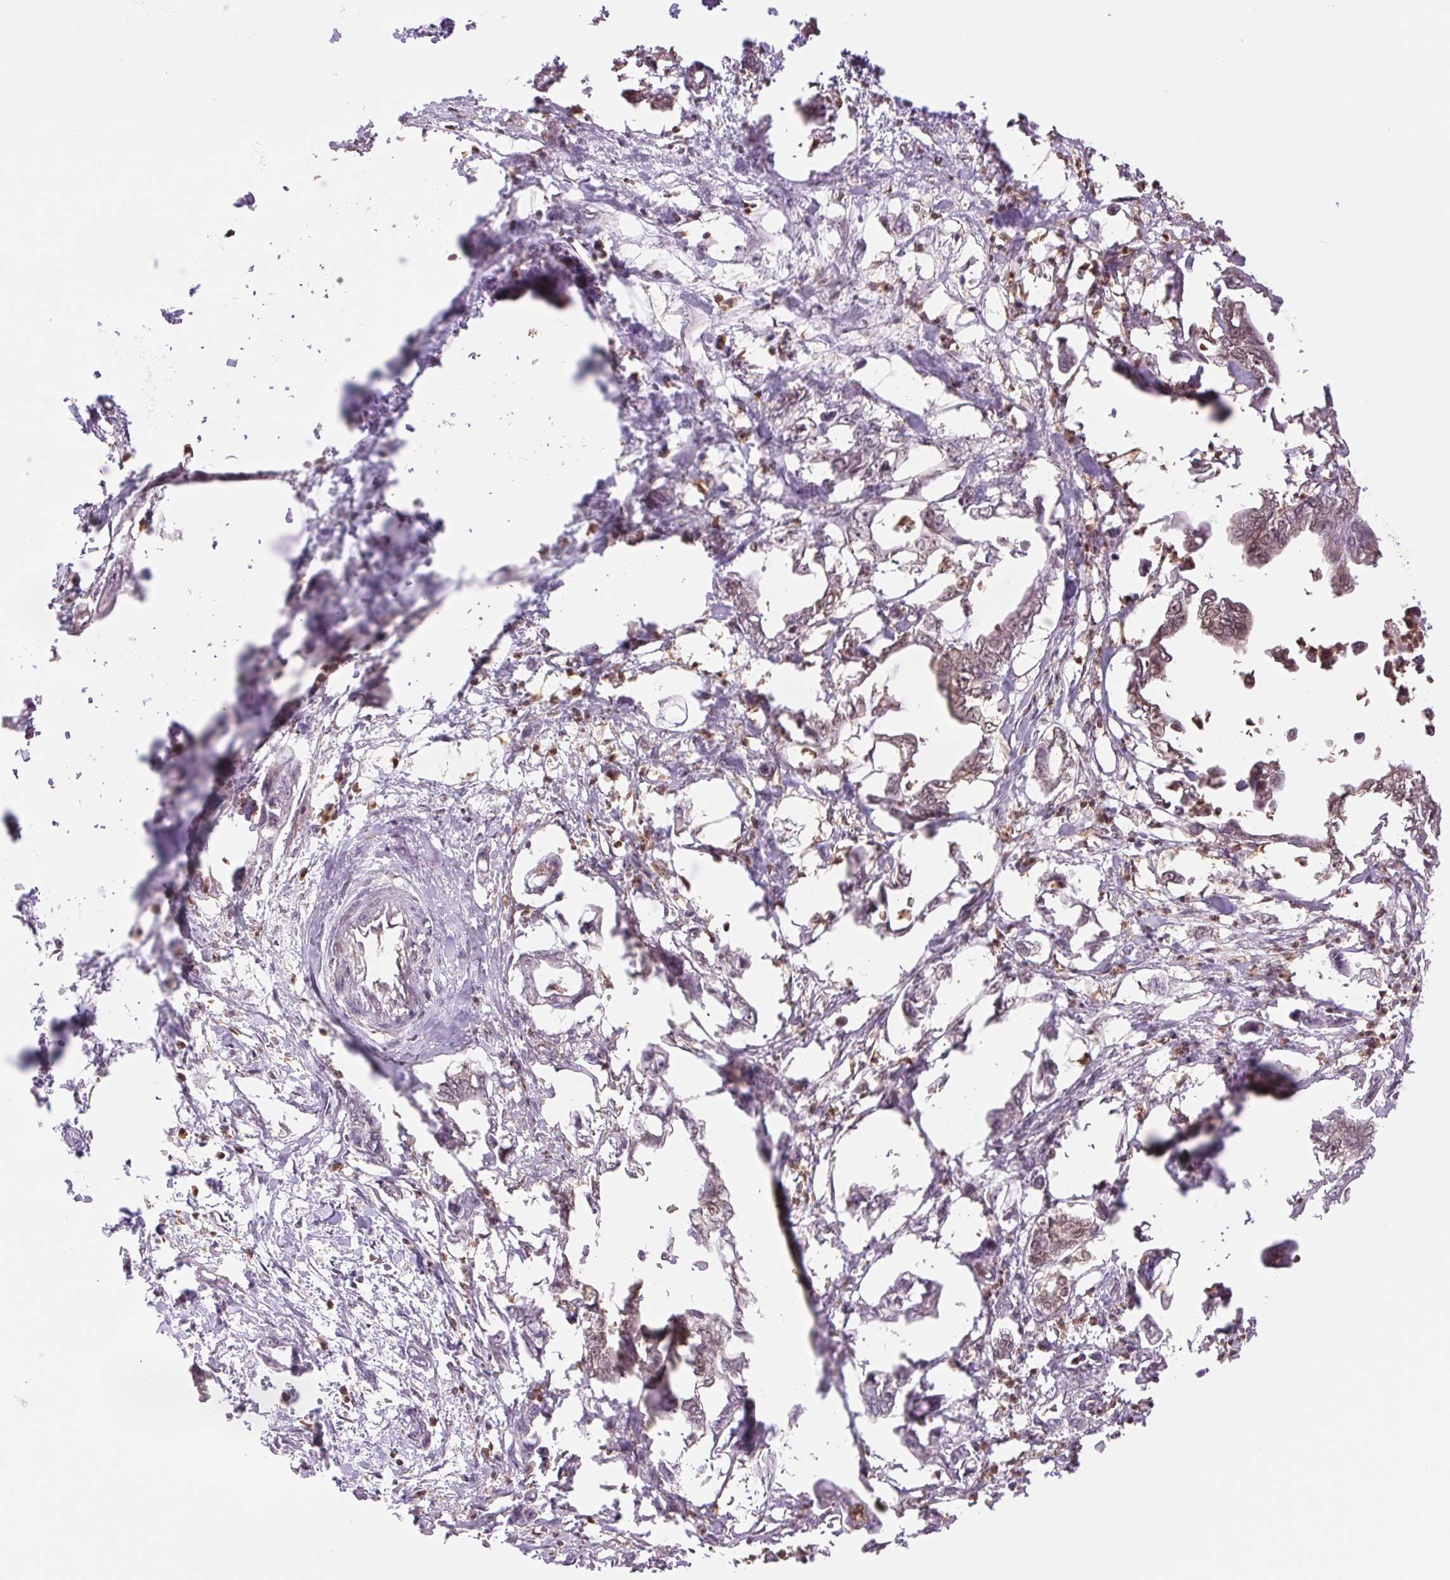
{"staining": {"intensity": "weak", "quantity": "25%-75%", "location": "cytoplasmic/membranous"}, "tissue": "pancreatic cancer", "cell_type": "Tumor cells", "image_type": "cancer", "snomed": [{"axis": "morphology", "description": "Adenocarcinoma, NOS"}, {"axis": "topography", "description": "Pancreas"}], "caption": "About 25%-75% of tumor cells in human pancreatic cancer (adenocarcinoma) reveal weak cytoplasmic/membranous protein staining as visualized by brown immunohistochemical staining.", "gene": "CDC123", "patient": {"sex": "male", "age": 61}}